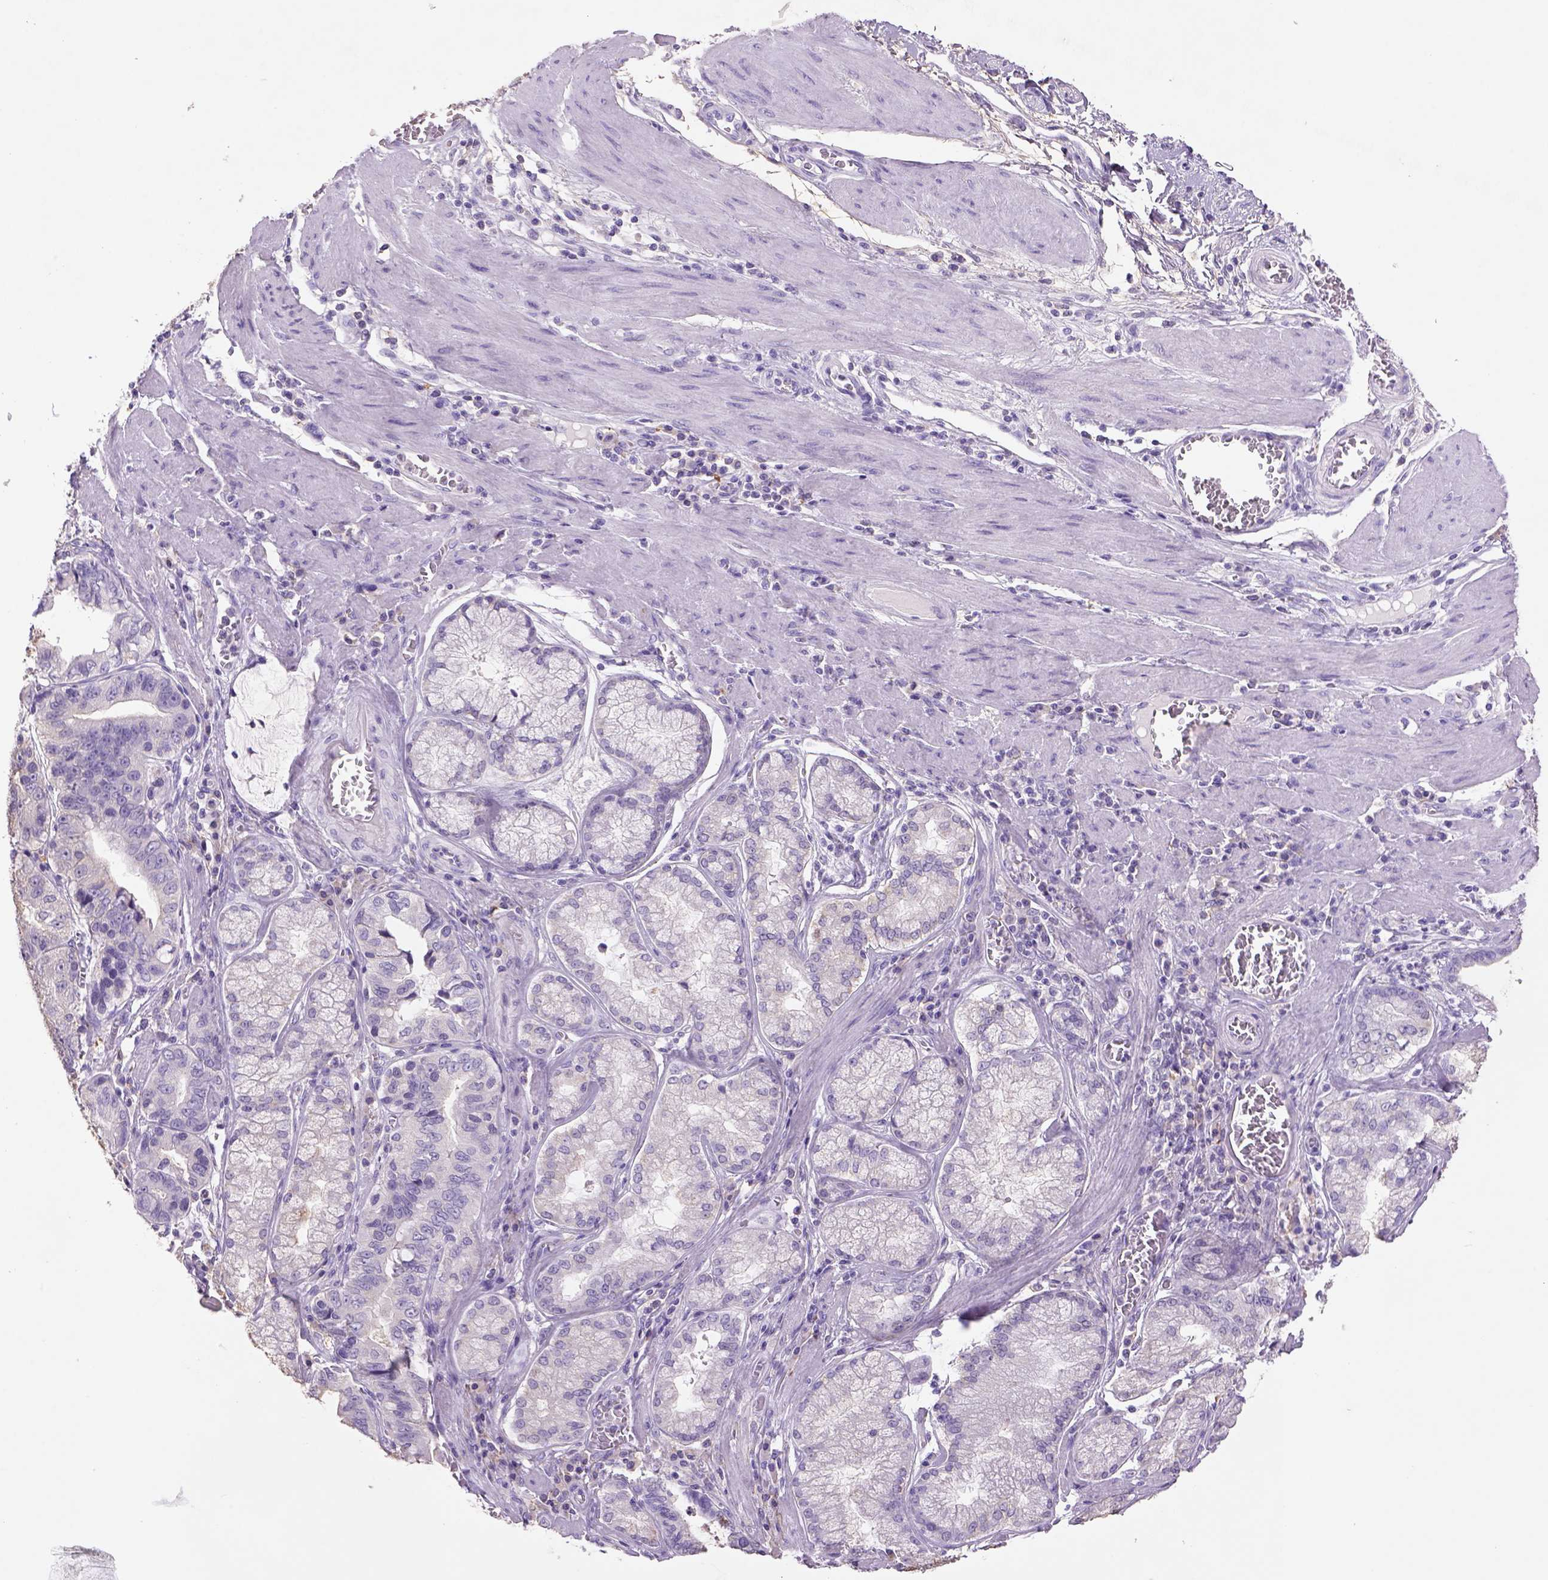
{"staining": {"intensity": "weak", "quantity": "<25%", "location": "cytoplasmic/membranous"}, "tissue": "stomach cancer", "cell_type": "Tumor cells", "image_type": "cancer", "snomed": [{"axis": "morphology", "description": "Adenocarcinoma, NOS"}, {"axis": "topography", "description": "Stomach, lower"}], "caption": "Human stomach cancer (adenocarcinoma) stained for a protein using immunohistochemistry shows no positivity in tumor cells.", "gene": "NAALAD2", "patient": {"sex": "female", "age": 76}}